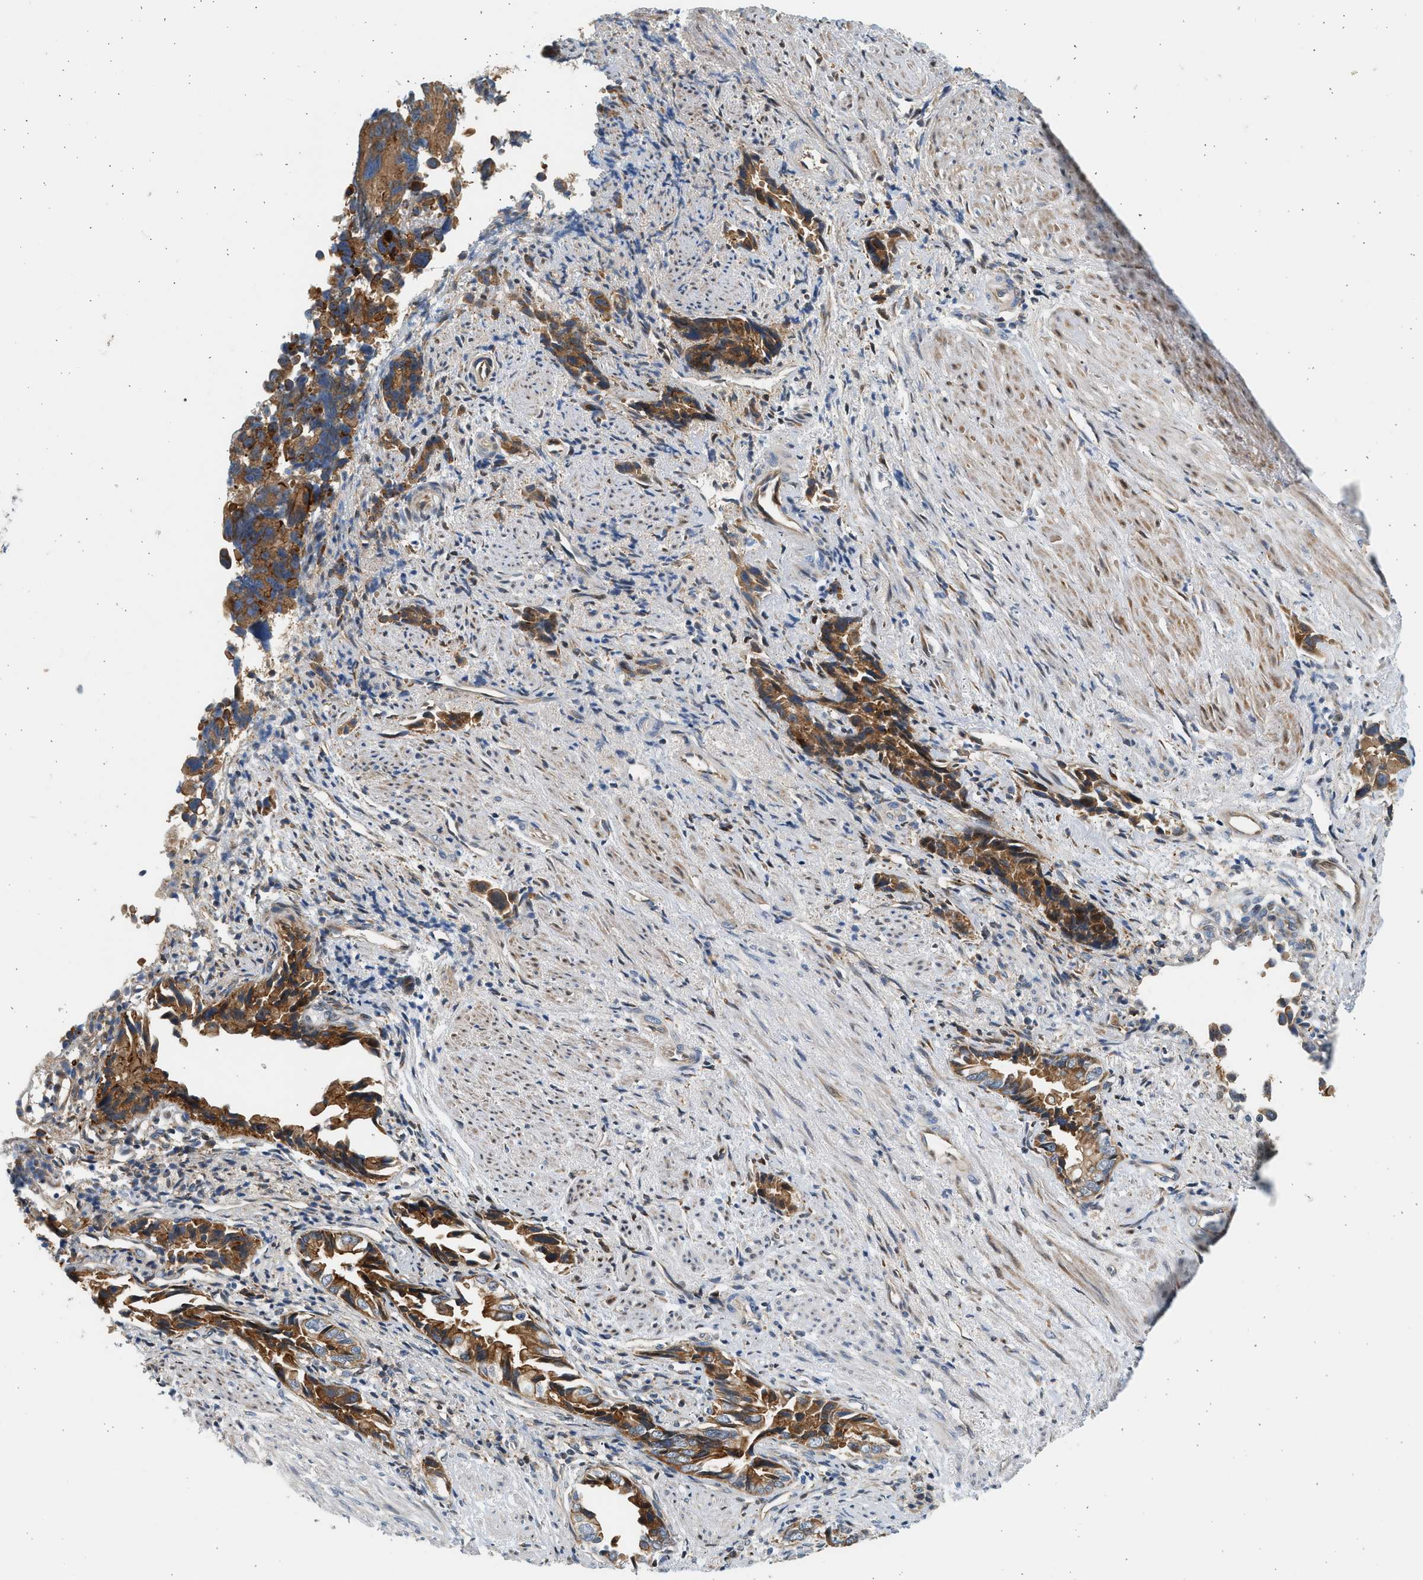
{"staining": {"intensity": "strong", "quantity": ">75%", "location": "cytoplasmic/membranous"}, "tissue": "liver cancer", "cell_type": "Tumor cells", "image_type": "cancer", "snomed": [{"axis": "morphology", "description": "Cholangiocarcinoma"}, {"axis": "topography", "description": "Liver"}], "caption": "A brown stain labels strong cytoplasmic/membranous staining of a protein in human liver cholangiocarcinoma tumor cells. (DAB (3,3'-diaminobenzidine) IHC with brightfield microscopy, high magnification).", "gene": "NRSN2", "patient": {"sex": "female", "age": 79}}